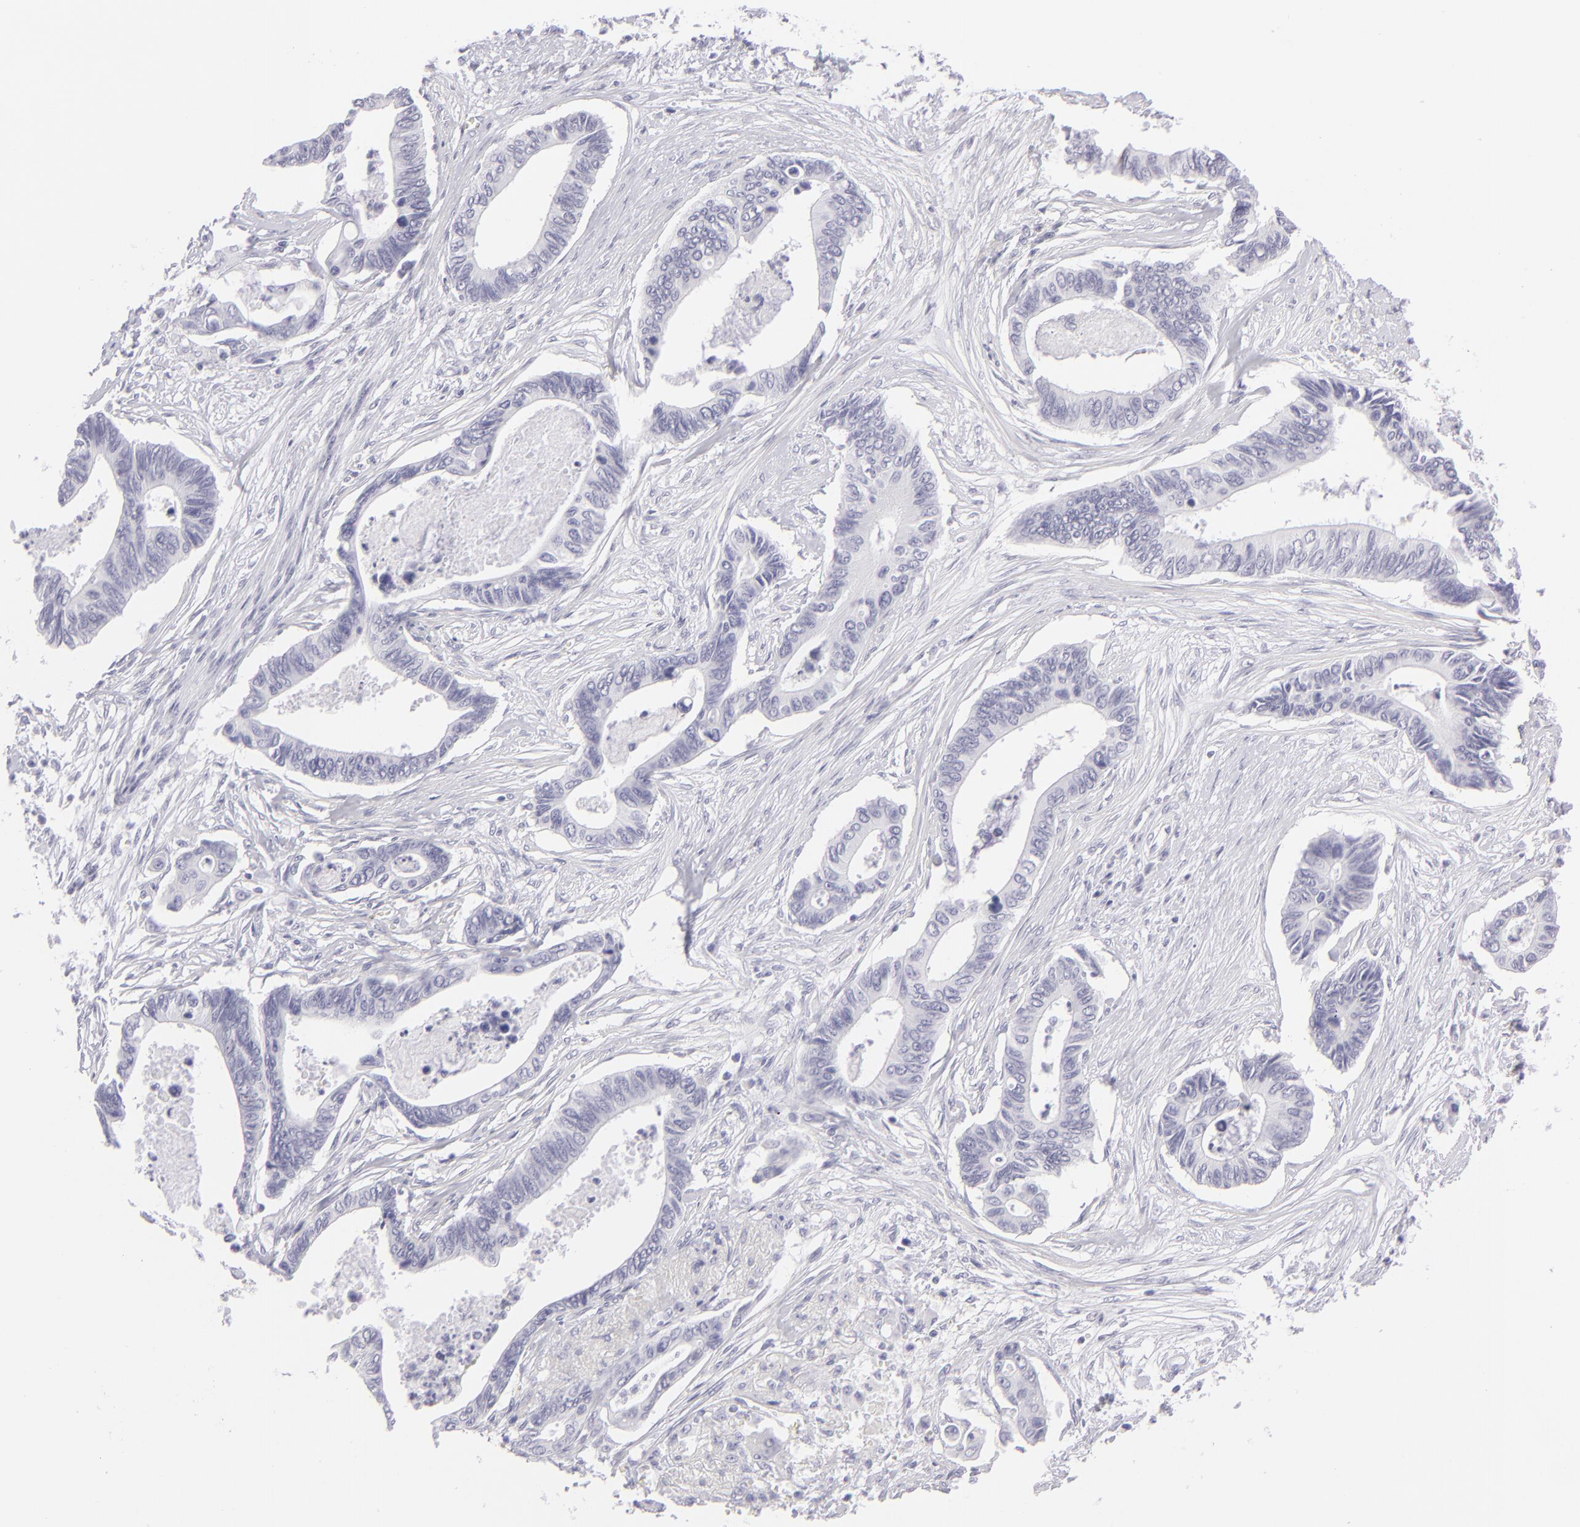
{"staining": {"intensity": "negative", "quantity": "none", "location": "none"}, "tissue": "pancreatic cancer", "cell_type": "Tumor cells", "image_type": "cancer", "snomed": [{"axis": "morphology", "description": "Adenocarcinoma, NOS"}, {"axis": "topography", "description": "Pancreas"}], "caption": "There is no significant positivity in tumor cells of pancreatic adenocarcinoma.", "gene": "FCER2", "patient": {"sex": "female", "age": 70}}